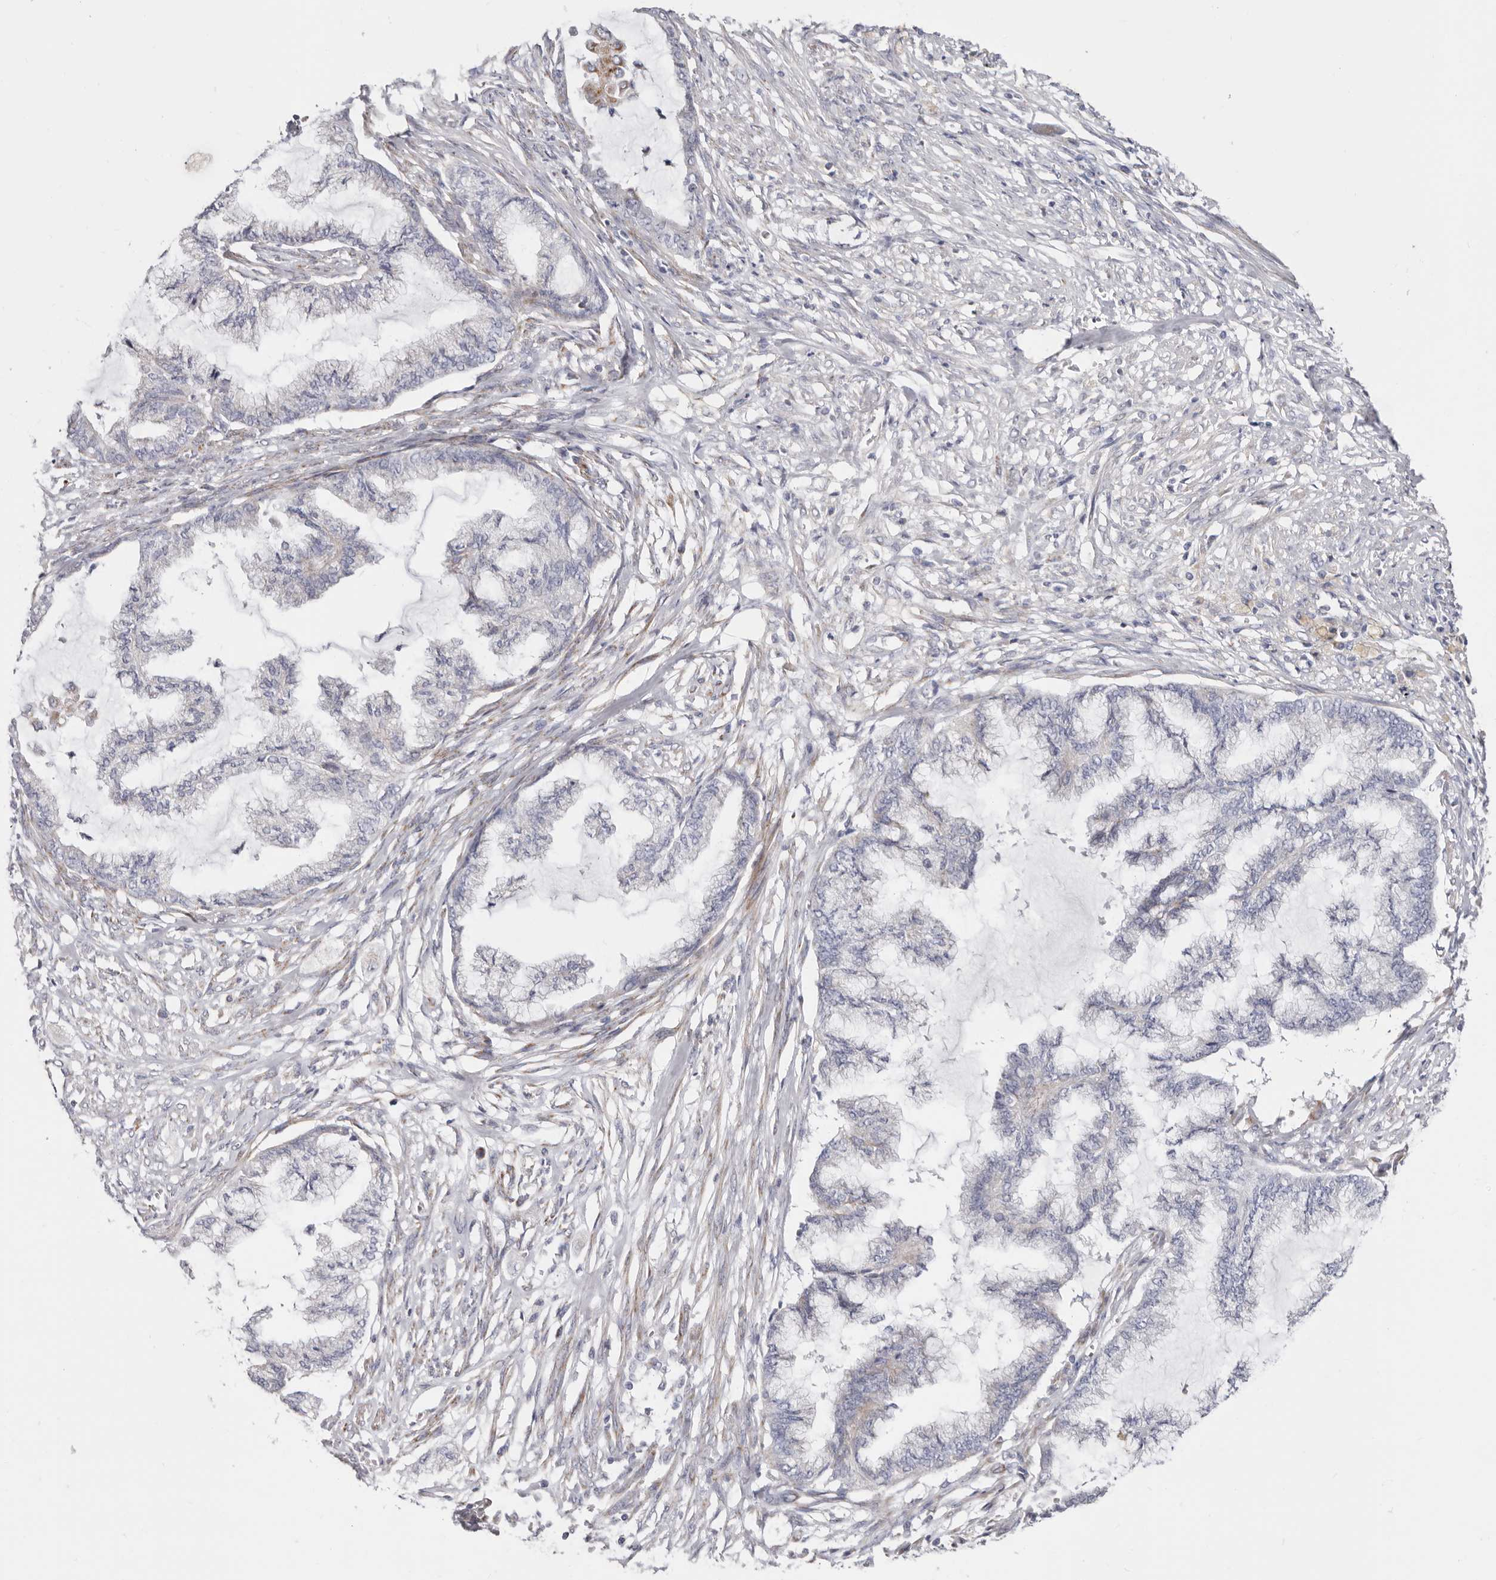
{"staining": {"intensity": "weak", "quantity": "<25%", "location": "cytoplasmic/membranous"}, "tissue": "endometrial cancer", "cell_type": "Tumor cells", "image_type": "cancer", "snomed": [{"axis": "morphology", "description": "Adenocarcinoma, NOS"}, {"axis": "topography", "description": "Endometrium"}], "caption": "Endometrial cancer (adenocarcinoma) stained for a protein using immunohistochemistry (IHC) reveals no positivity tumor cells.", "gene": "RSPO2", "patient": {"sex": "female", "age": 86}}